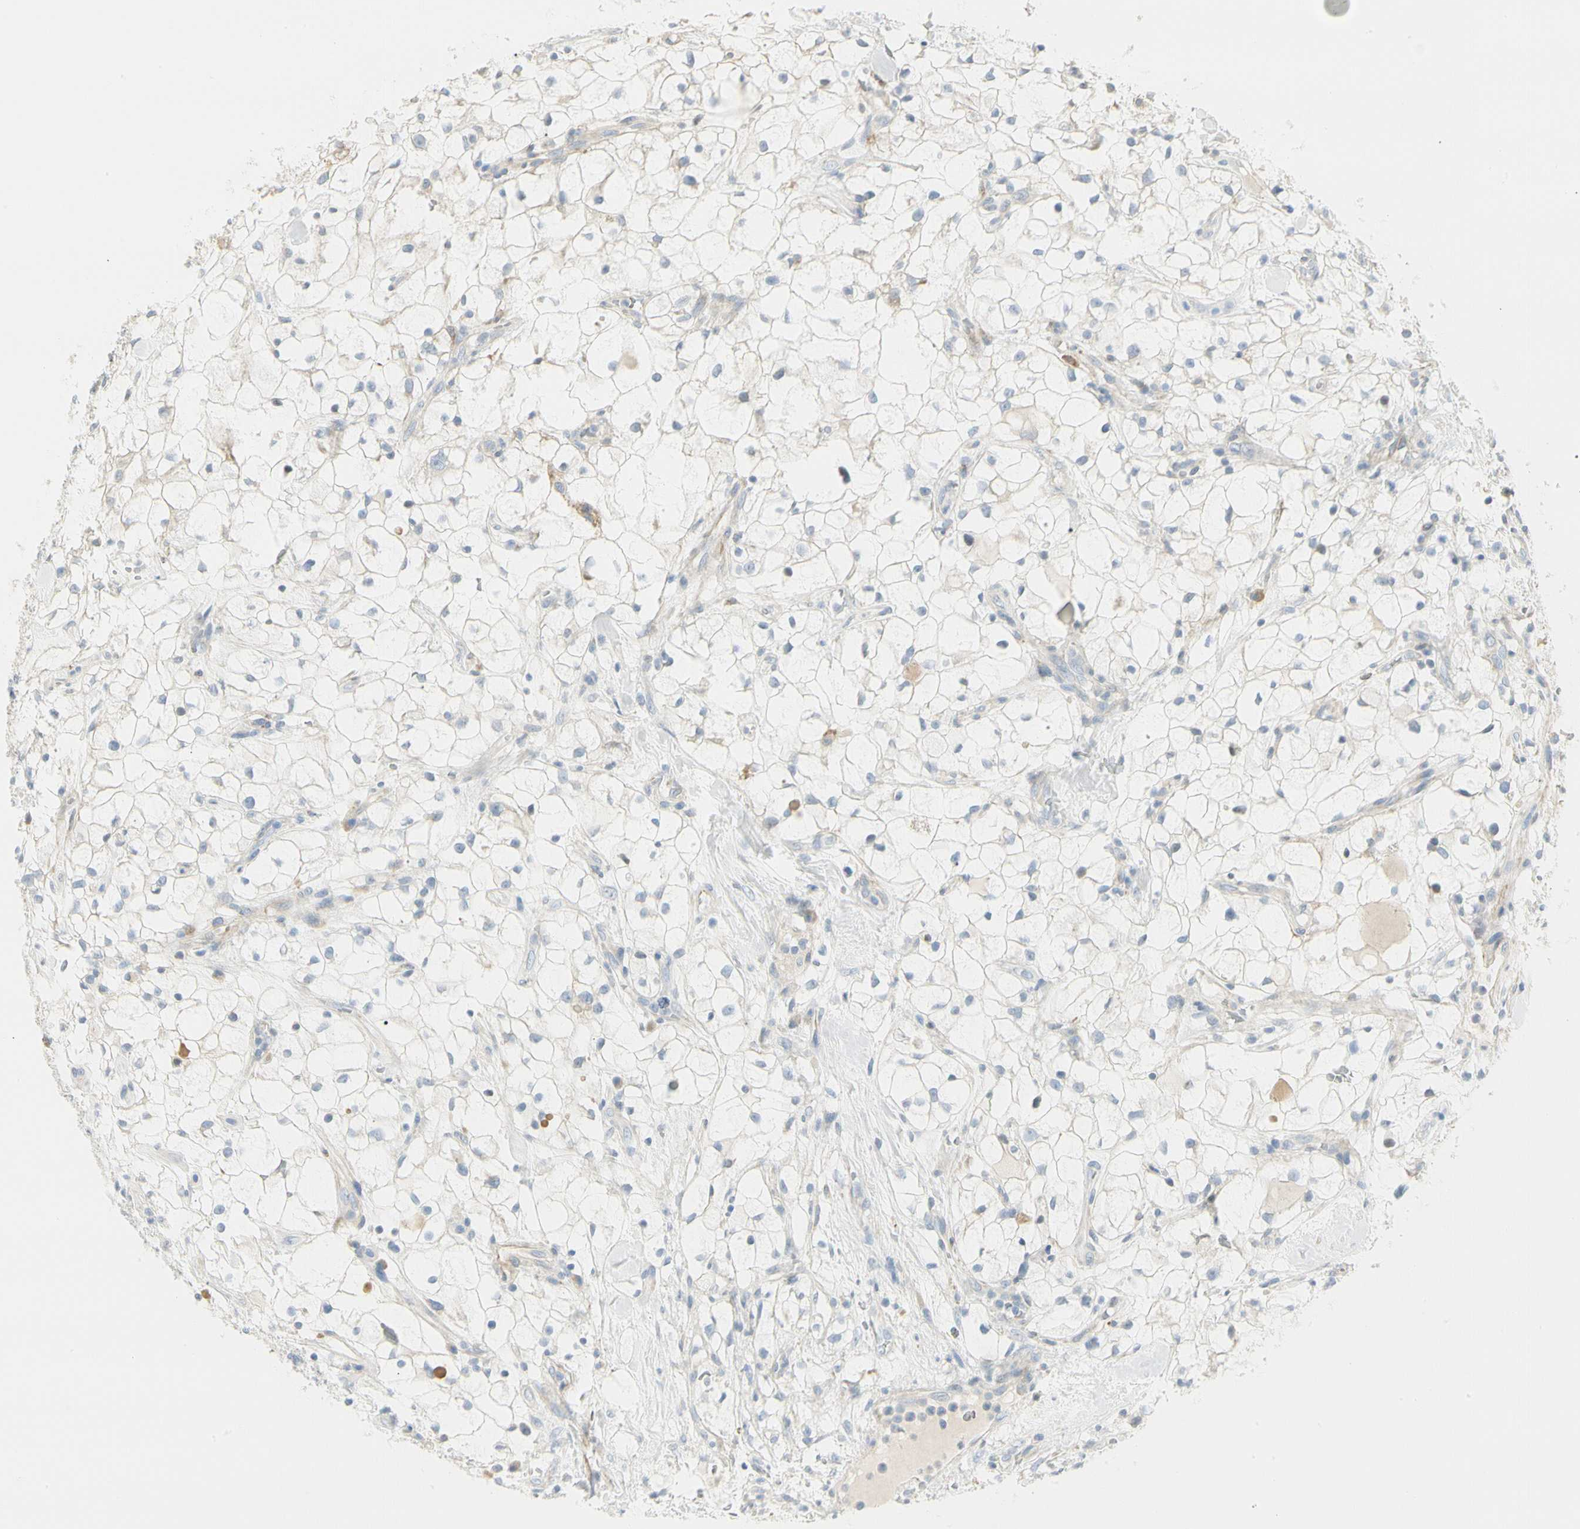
{"staining": {"intensity": "negative", "quantity": "none", "location": "none"}, "tissue": "renal cancer", "cell_type": "Tumor cells", "image_type": "cancer", "snomed": [{"axis": "morphology", "description": "Adenocarcinoma, NOS"}, {"axis": "topography", "description": "Kidney"}], "caption": "An image of renal adenocarcinoma stained for a protein demonstrates no brown staining in tumor cells. (Brightfield microscopy of DAB (3,3'-diaminobenzidine) IHC at high magnification).", "gene": "TNFSF11", "patient": {"sex": "female", "age": 60}}